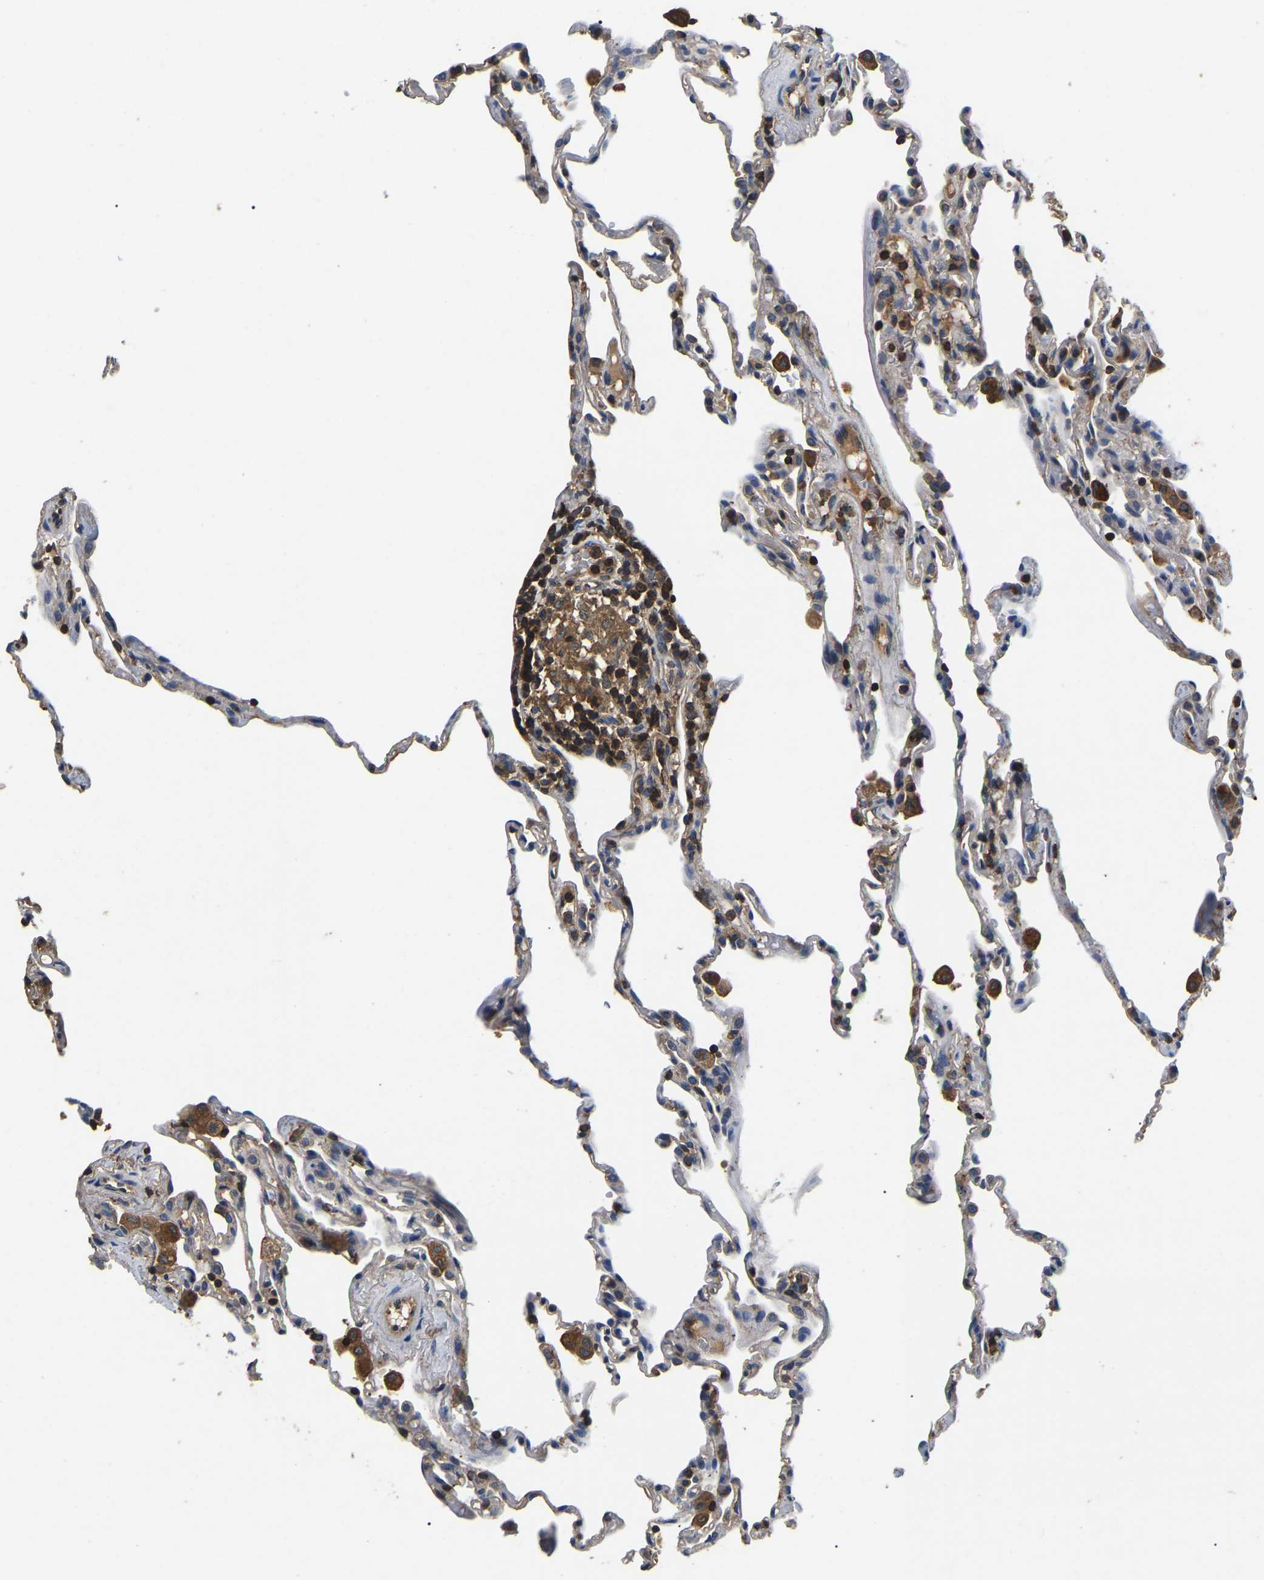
{"staining": {"intensity": "moderate", "quantity": "<25%", "location": "cytoplasmic/membranous"}, "tissue": "lung", "cell_type": "Alveolar cells", "image_type": "normal", "snomed": [{"axis": "morphology", "description": "Normal tissue, NOS"}, {"axis": "topography", "description": "Lung"}], "caption": "Approximately <25% of alveolar cells in benign human lung display moderate cytoplasmic/membranous protein positivity as visualized by brown immunohistochemical staining.", "gene": "SMPD2", "patient": {"sex": "male", "age": 59}}